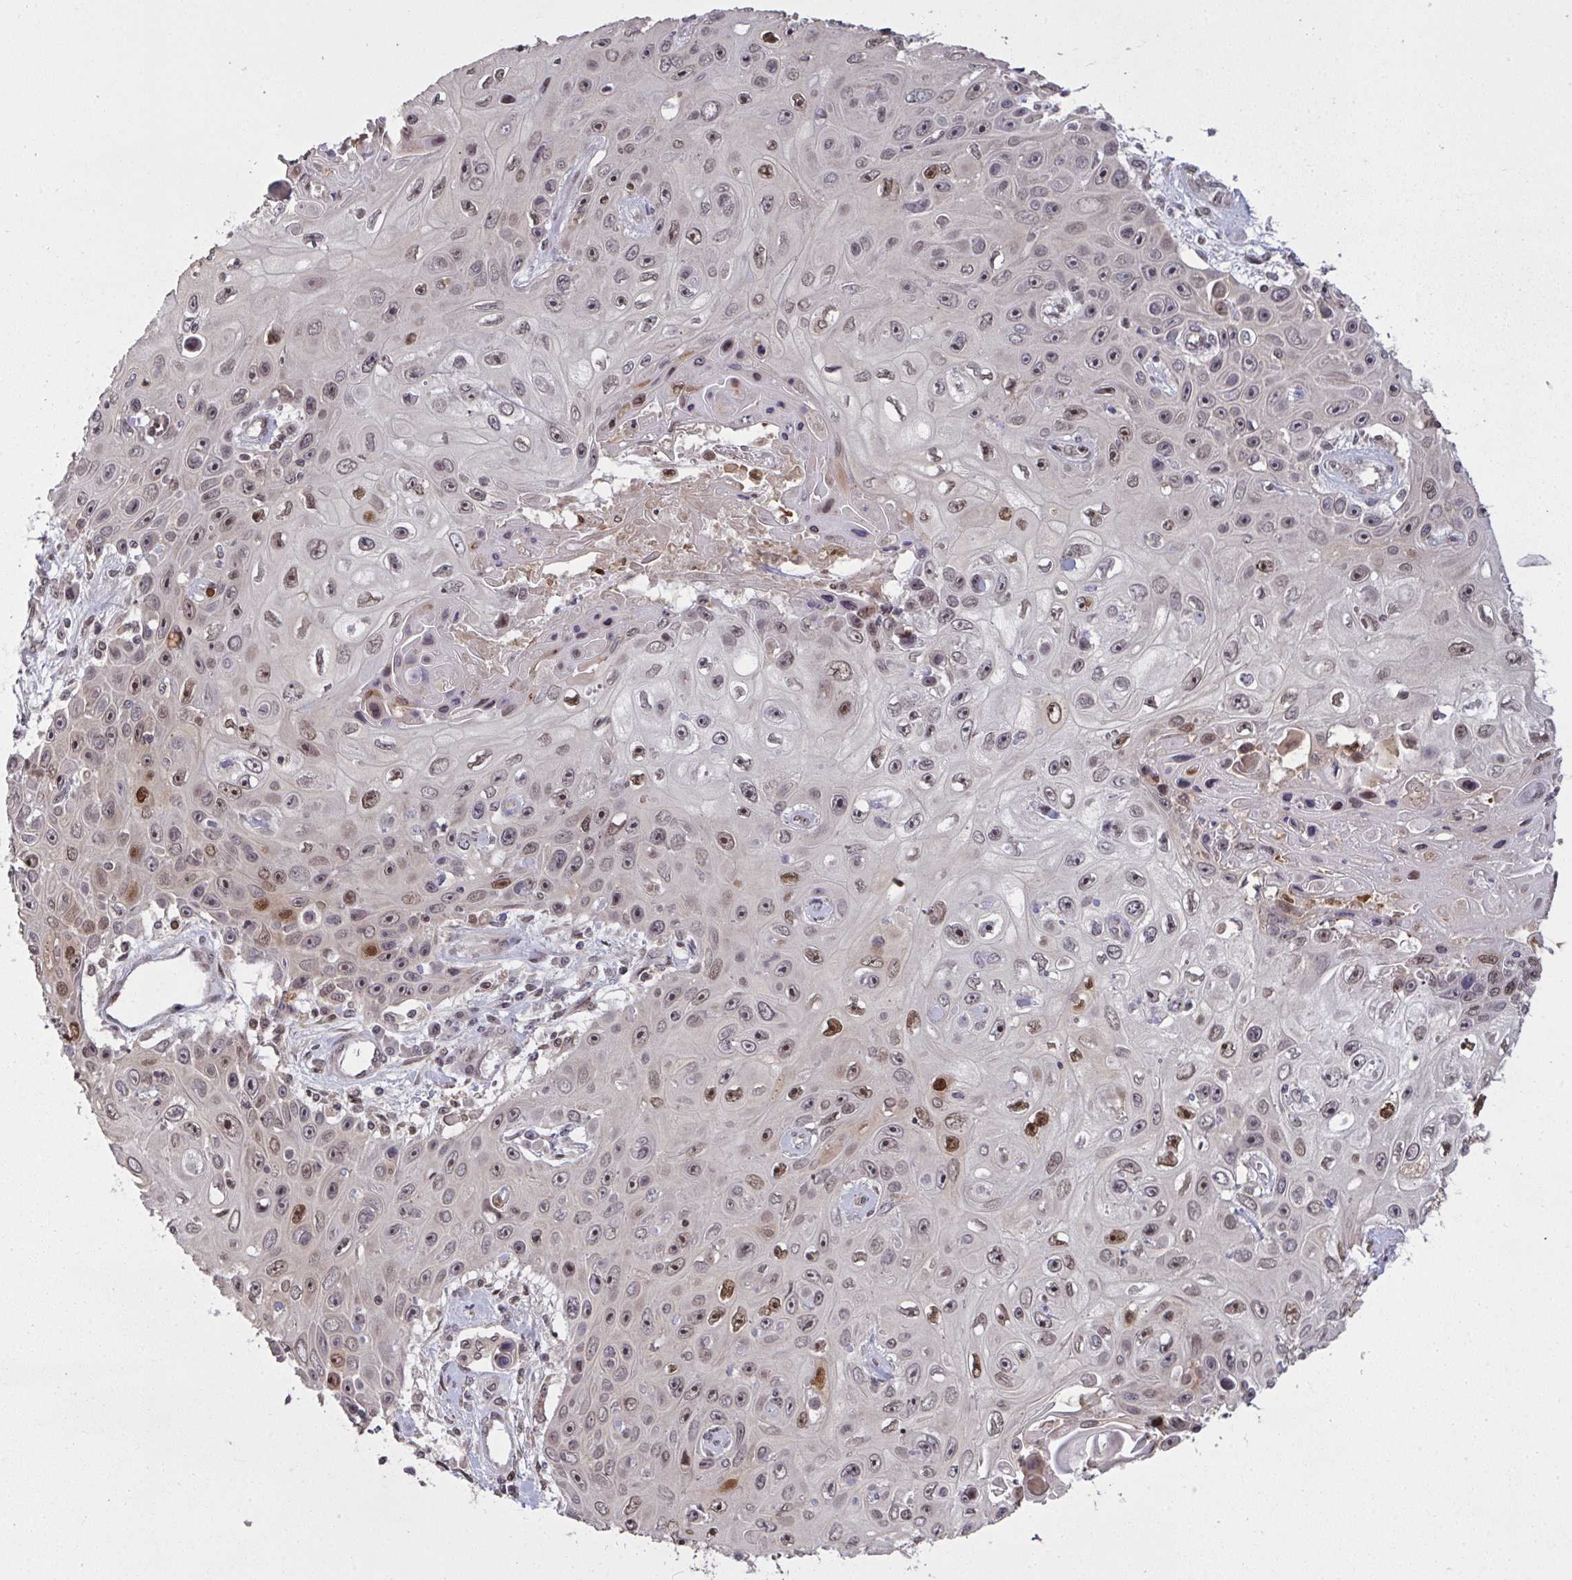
{"staining": {"intensity": "moderate", "quantity": "25%-75%", "location": "nuclear"}, "tissue": "skin cancer", "cell_type": "Tumor cells", "image_type": "cancer", "snomed": [{"axis": "morphology", "description": "Squamous cell carcinoma, NOS"}, {"axis": "topography", "description": "Skin"}], "caption": "Skin cancer (squamous cell carcinoma) stained with IHC displays moderate nuclear staining in about 25%-75% of tumor cells.", "gene": "UXT", "patient": {"sex": "male", "age": 82}}